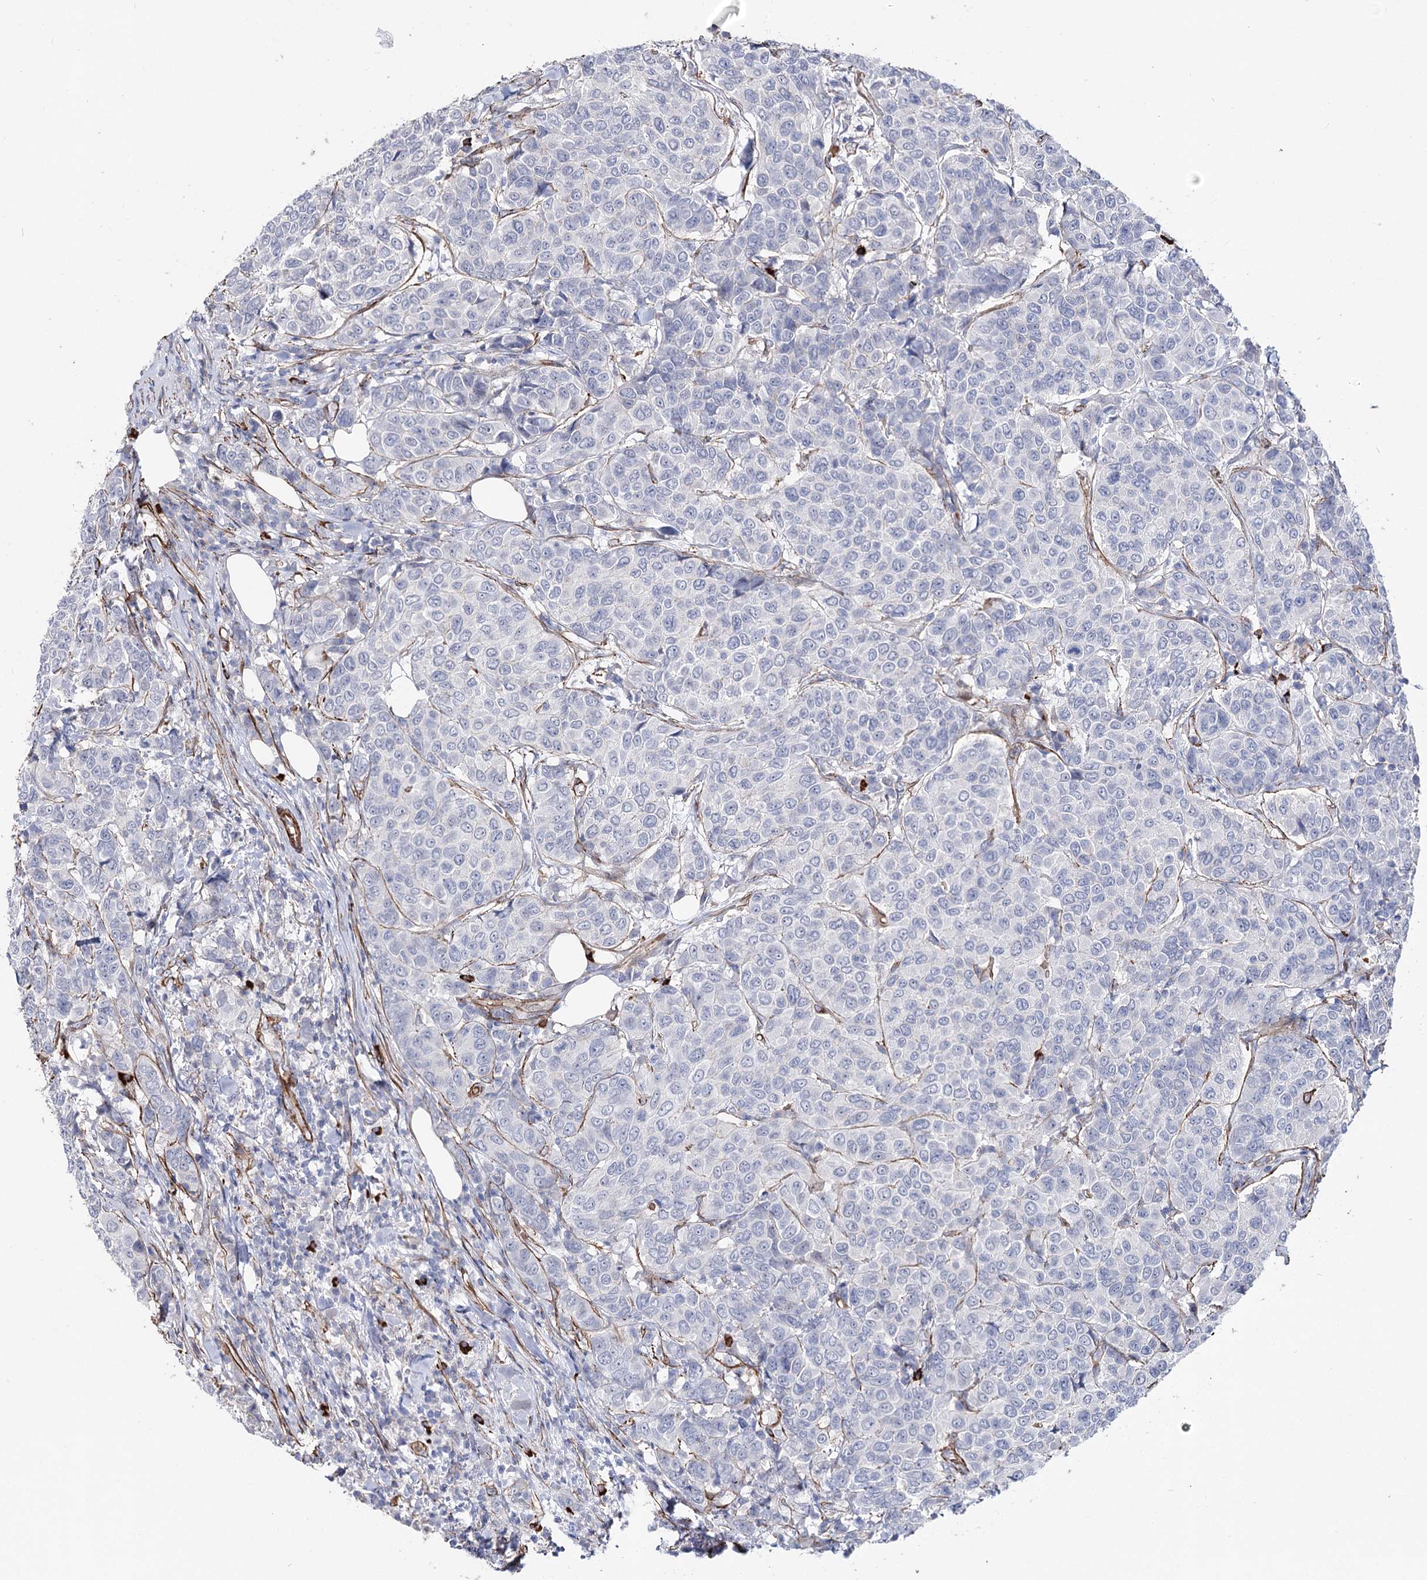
{"staining": {"intensity": "negative", "quantity": "none", "location": "none"}, "tissue": "breast cancer", "cell_type": "Tumor cells", "image_type": "cancer", "snomed": [{"axis": "morphology", "description": "Duct carcinoma"}, {"axis": "topography", "description": "Breast"}], "caption": "Infiltrating ductal carcinoma (breast) stained for a protein using IHC demonstrates no expression tumor cells.", "gene": "ARHGAP20", "patient": {"sex": "female", "age": 55}}